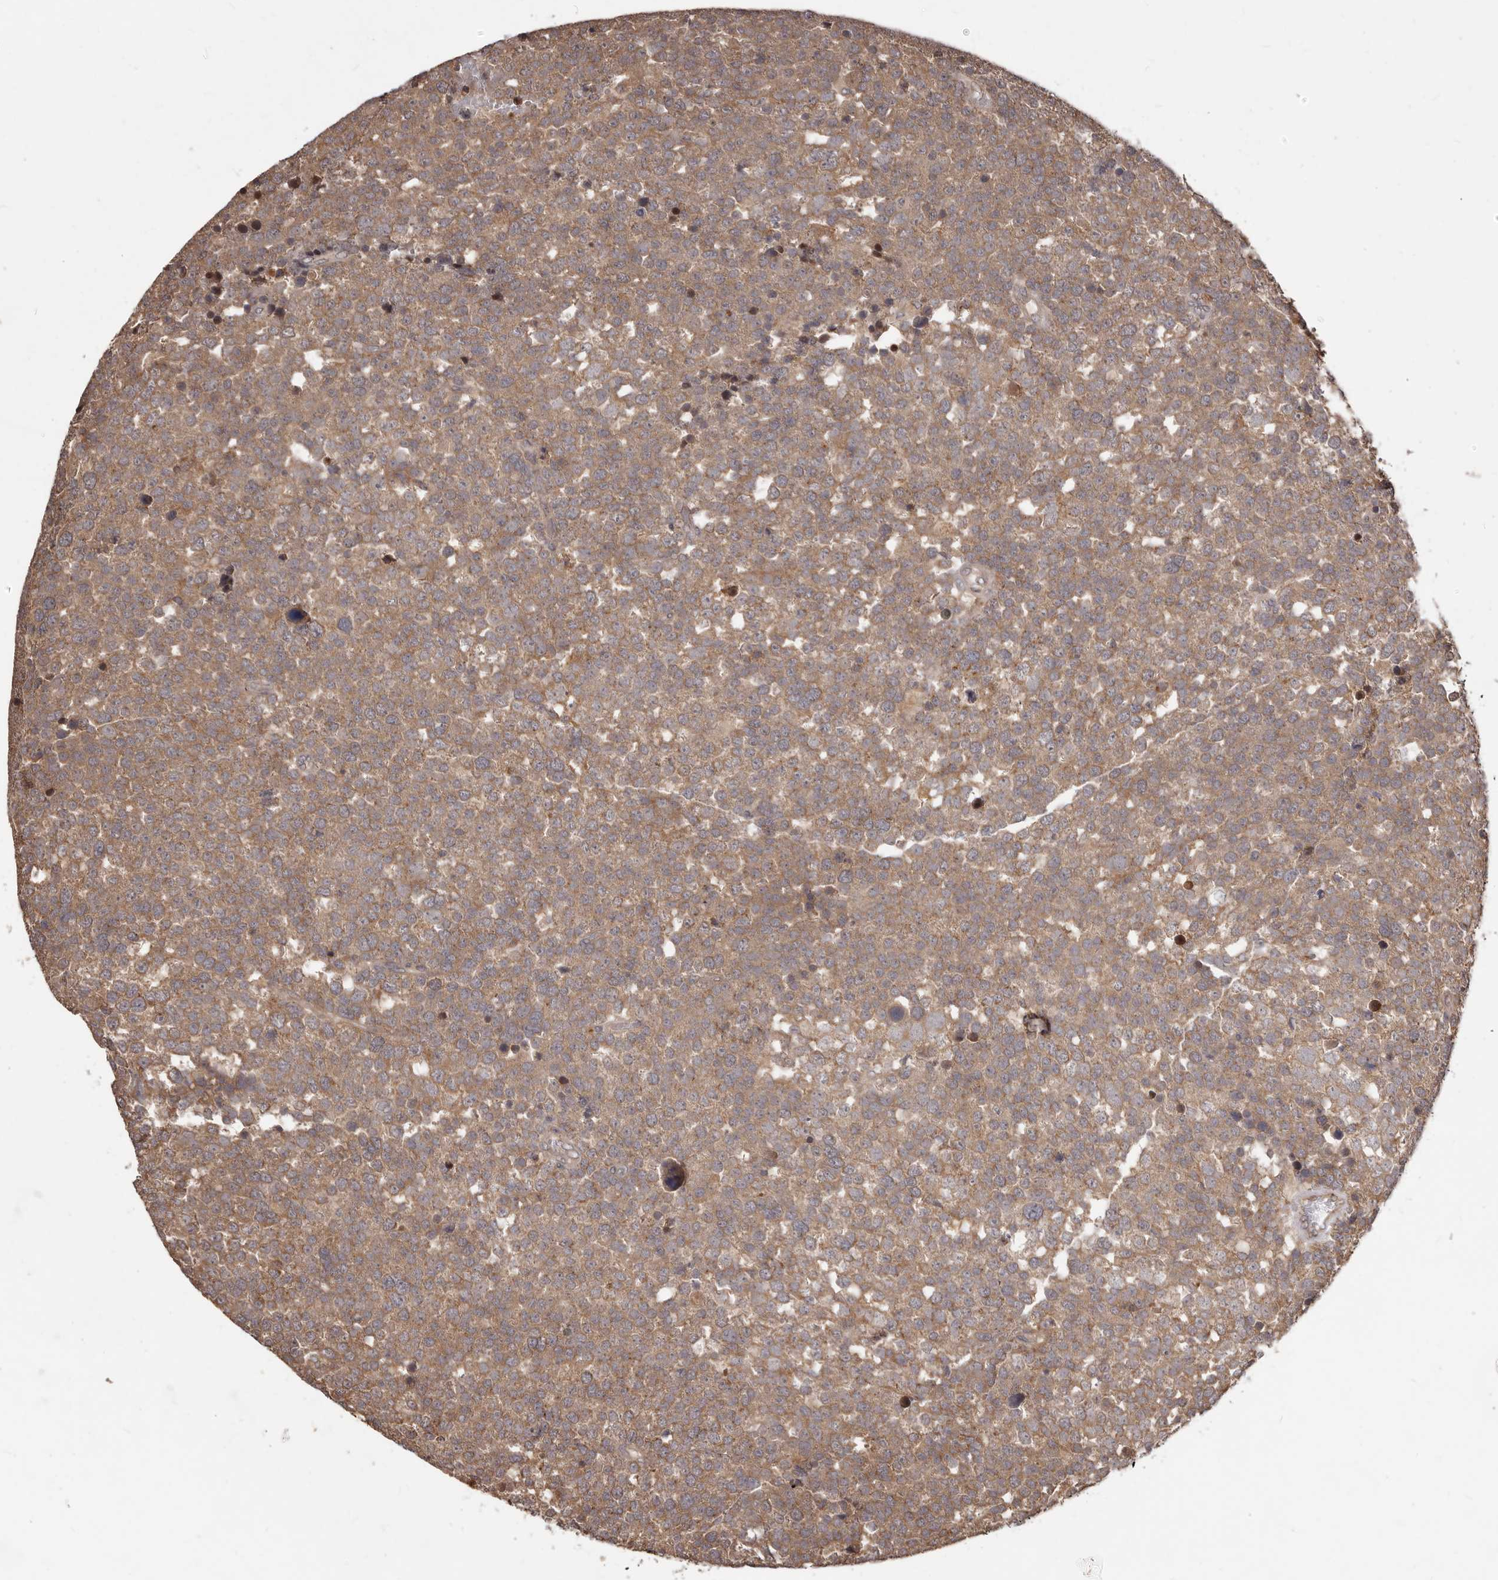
{"staining": {"intensity": "moderate", "quantity": ">75%", "location": "cytoplasmic/membranous"}, "tissue": "testis cancer", "cell_type": "Tumor cells", "image_type": "cancer", "snomed": [{"axis": "morphology", "description": "Seminoma, NOS"}, {"axis": "topography", "description": "Testis"}], "caption": "Protein positivity by IHC exhibits moderate cytoplasmic/membranous positivity in approximately >75% of tumor cells in testis cancer (seminoma). (brown staining indicates protein expression, while blue staining denotes nuclei).", "gene": "MTO1", "patient": {"sex": "male", "age": 71}}